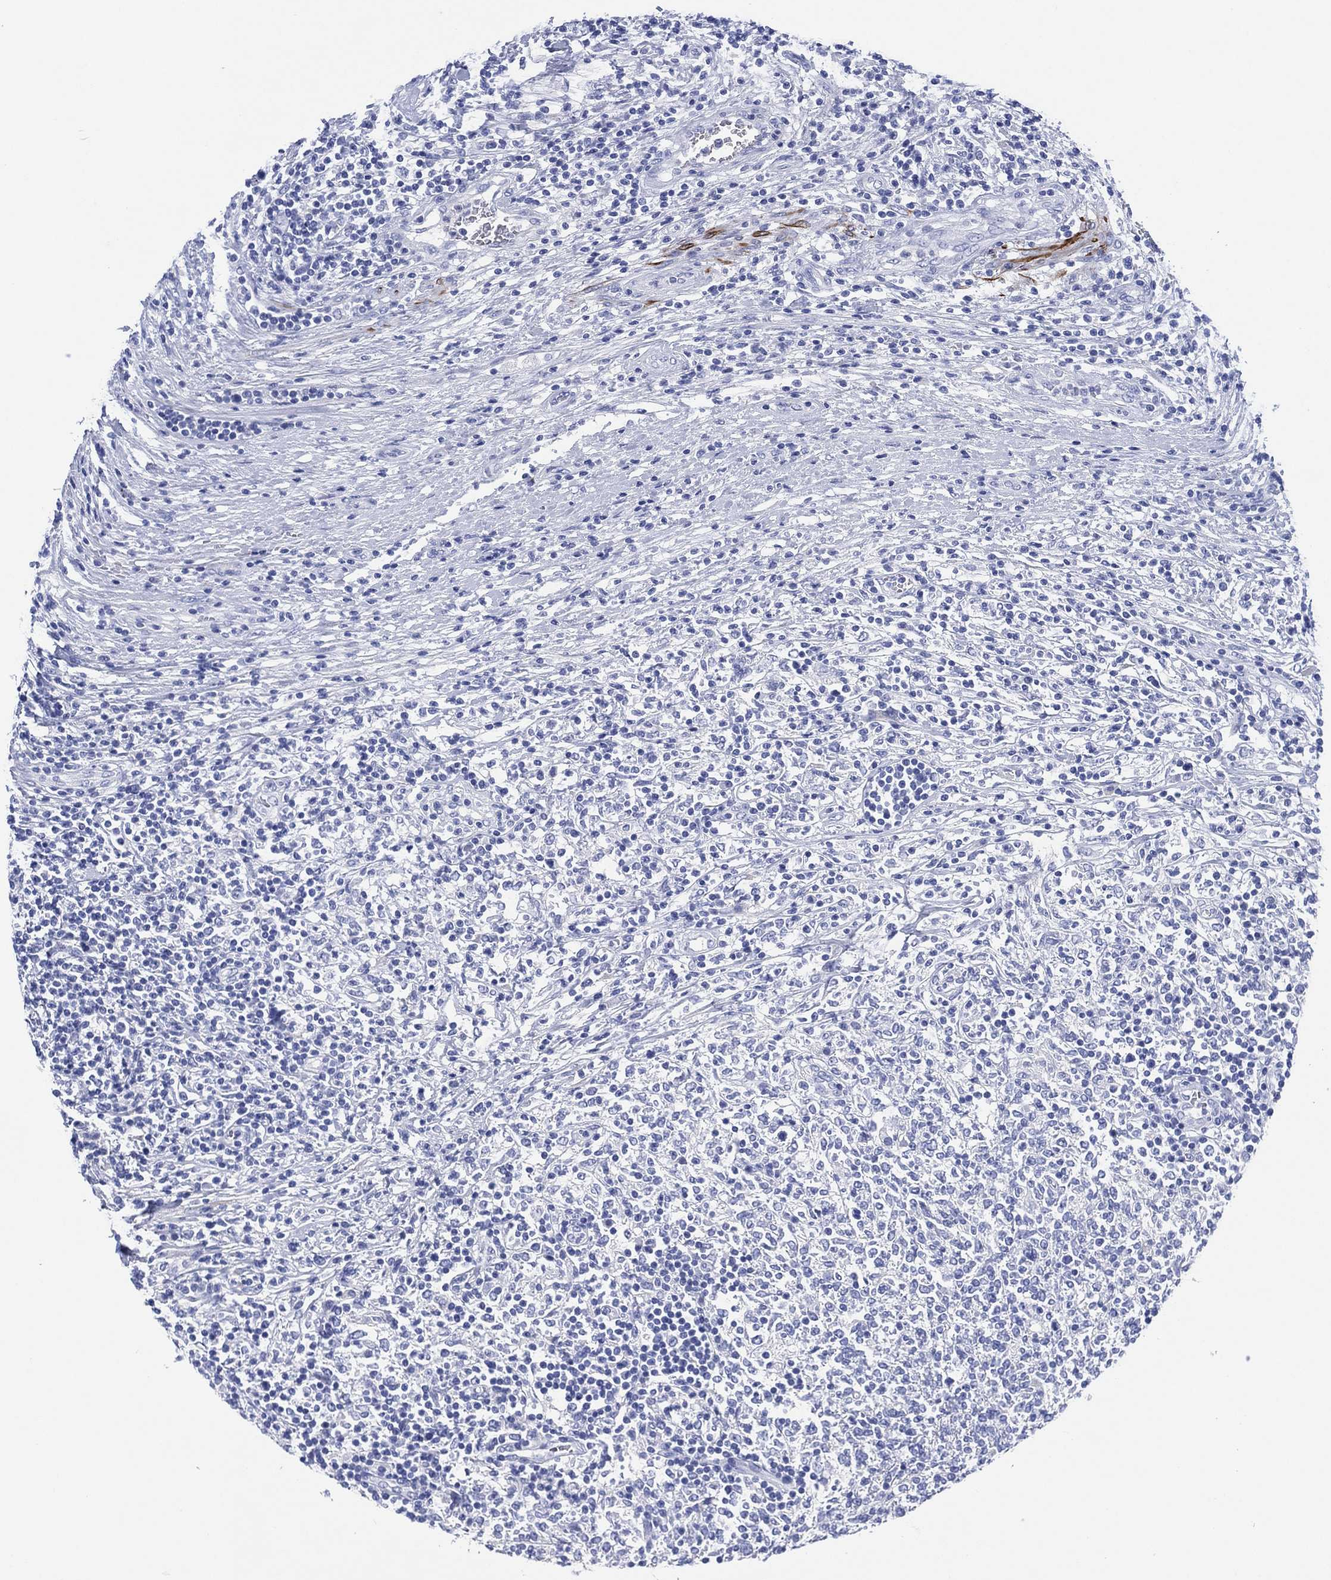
{"staining": {"intensity": "negative", "quantity": "none", "location": "none"}, "tissue": "lymphoma", "cell_type": "Tumor cells", "image_type": "cancer", "snomed": [{"axis": "morphology", "description": "Malignant lymphoma, non-Hodgkin's type, High grade"}, {"axis": "topography", "description": "Lymph node"}], "caption": "DAB (3,3'-diaminobenzidine) immunohistochemical staining of high-grade malignant lymphoma, non-Hodgkin's type shows no significant expression in tumor cells.", "gene": "SLC9C2", "patient": {"sex": "female", "age": 84}}